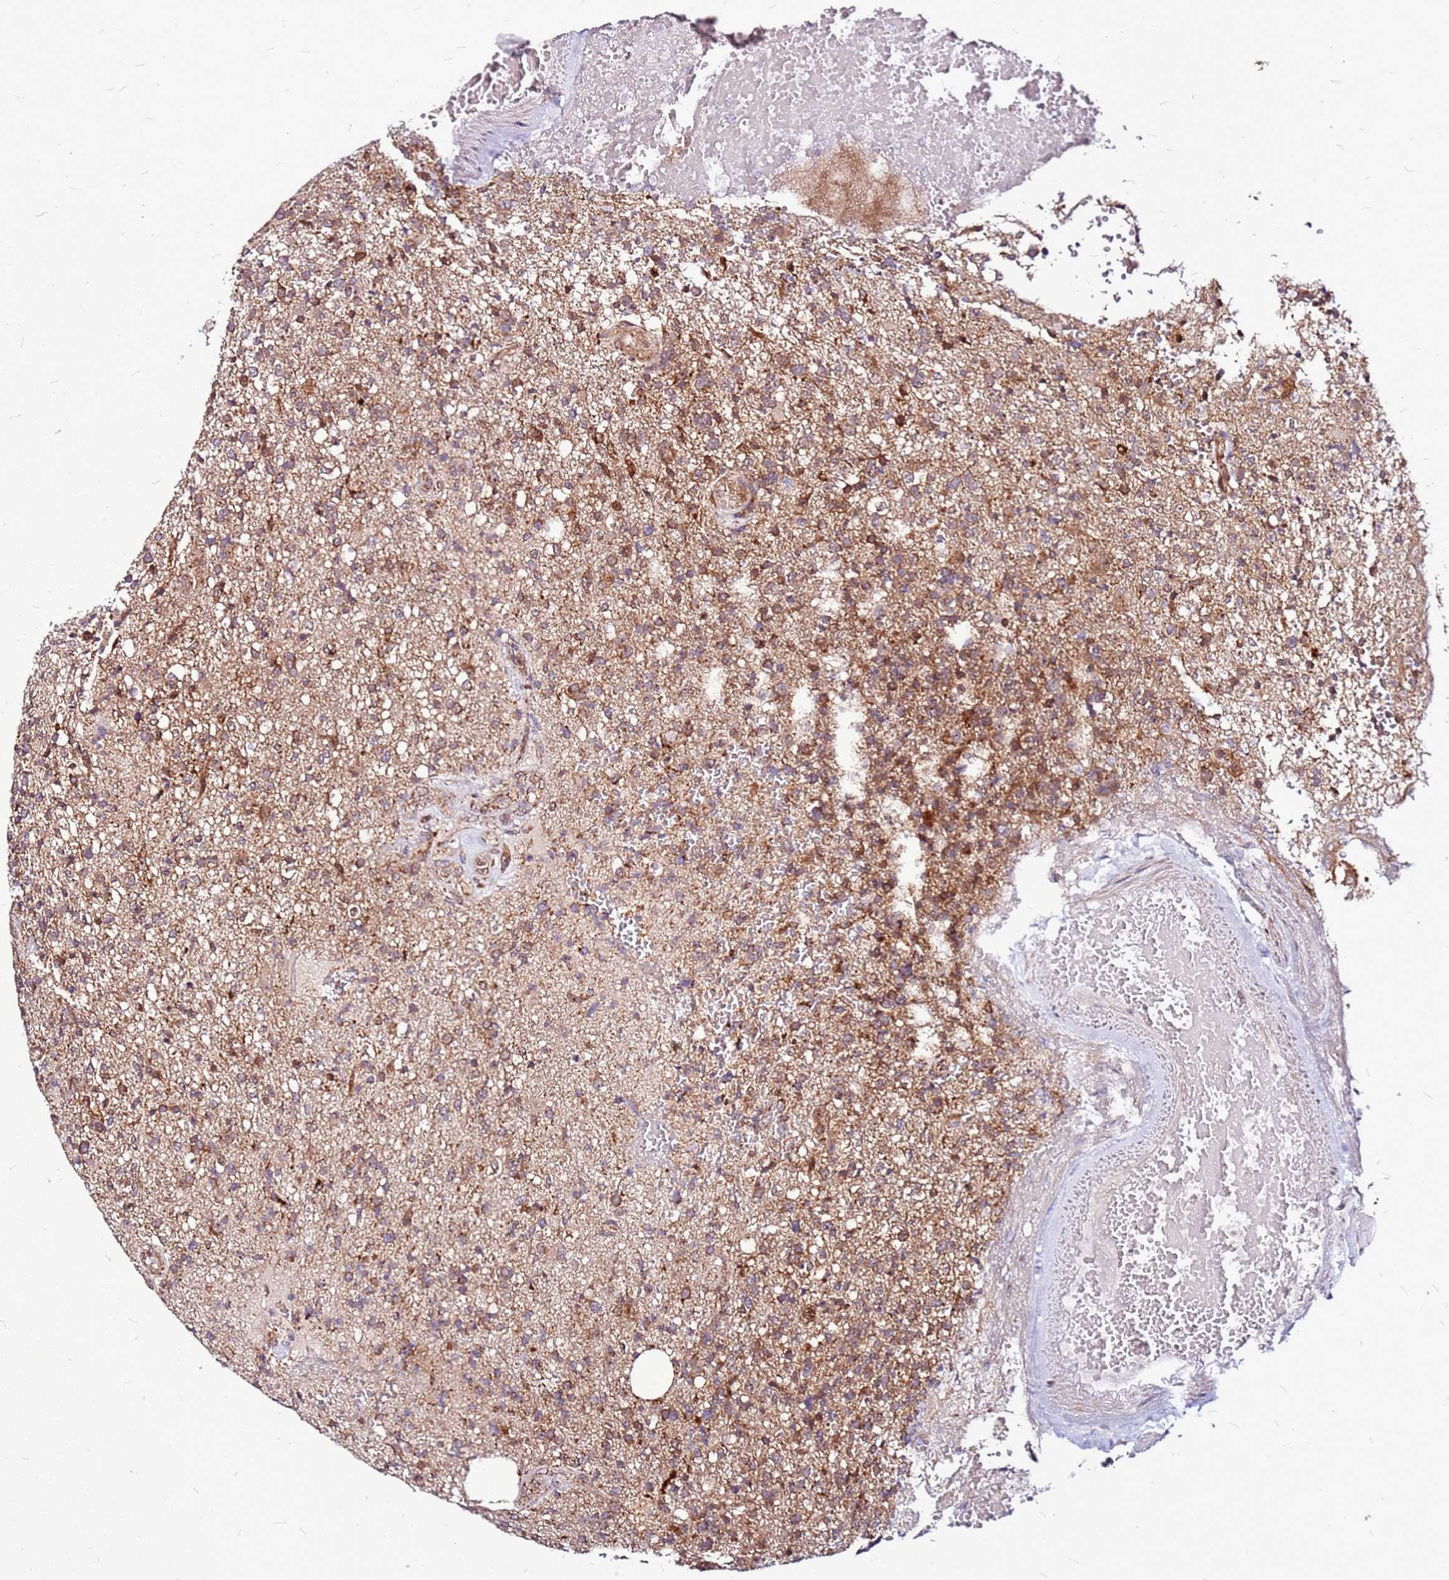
{"staining": {"intensity": "weak", "quantity": ">75%", "location": "cytoplasmic/membranous"}, "tissue": "glioma", "cell_type": "Tumor cells", "image_type": "cancer", "snomed": [{"axis": "morphology", "description": "Glioma, malignant, High grade"}, {"axis": "topography", "description": "Brain"}], "caption": "Immunohistochemical staining of human glioma shows low levels of weak cytoplasmic/membranous expression in approximately >75% of tumor cells.", "gene": "OR51T1", "patient": {"sex": "male", "age": 56}}